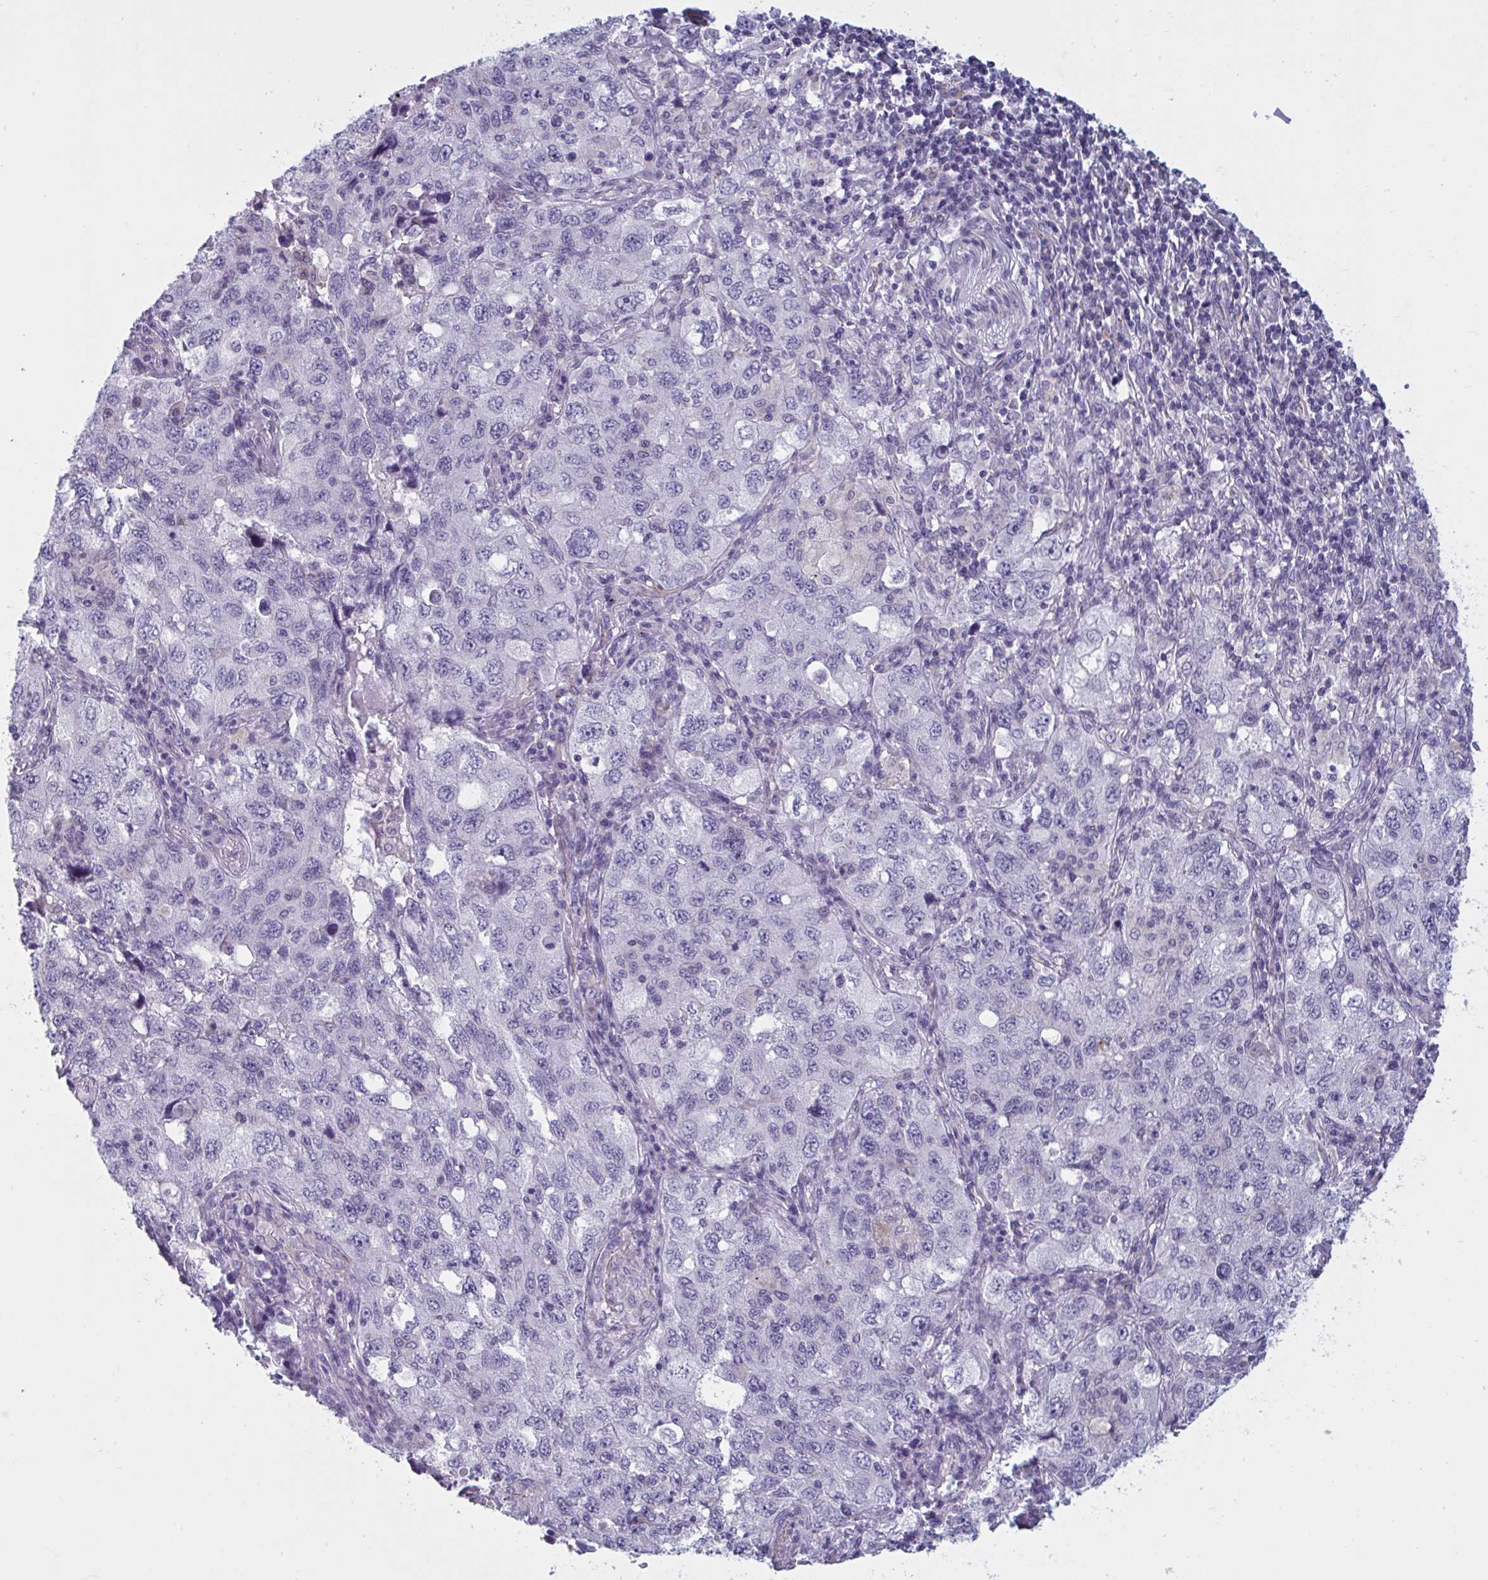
{"staining": {"intensity": "negative", "quantity": "none", "location": "none"}, "tissue": "lung cancer", "cell_type": "Tumor cells", "image_type": "cancer", "snomed": [{"axis": "morphology", "description": "Adenocarcinoma, NOS"}, {"axis": "topography", "description": "Lung"}], "caption": "The micrograph demonstrates no significant expression in tumor cells of lung cancer.", "gene": "OR1L3", "patient": {"sex": "female", "age": 57}}